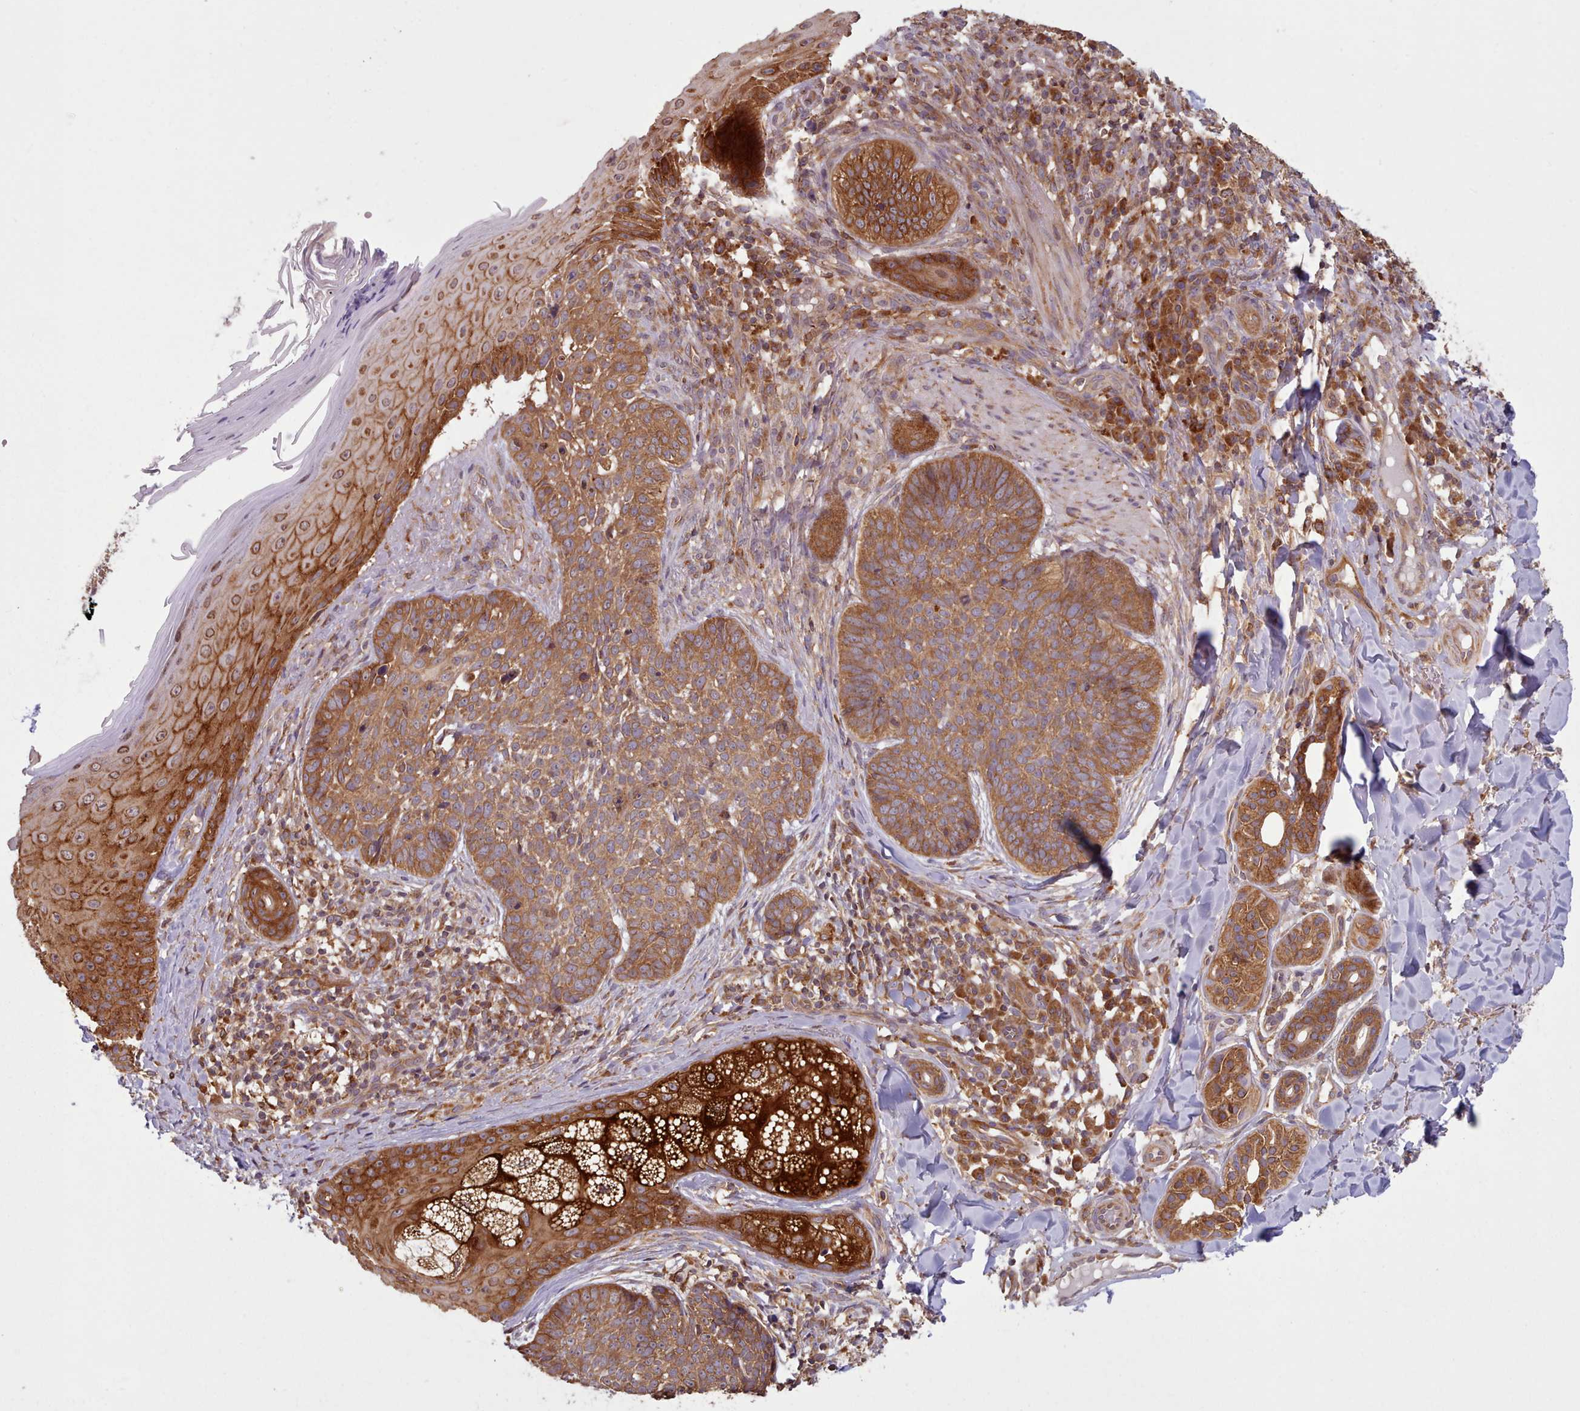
{"staining": {"intensity": "strong", "quantity": ">75%", "location": "cytoplasmic/membranous"}, "tissue": "skin cancer", "cell_type": "Tumor cells", "image_type": "cancer", "snomed": [{"axis": "morphology", "description": "Basal cell carcinoma"}, {"axis": "topography", "description": "Skin"}], "caption": "A brown stain shows strong cytoplasmic/membranous staining of a protein in skin basal cell carcinoma tumor cells.", "gene": "CRYBG1", "patient": {"sex": "female", "age": 61}}